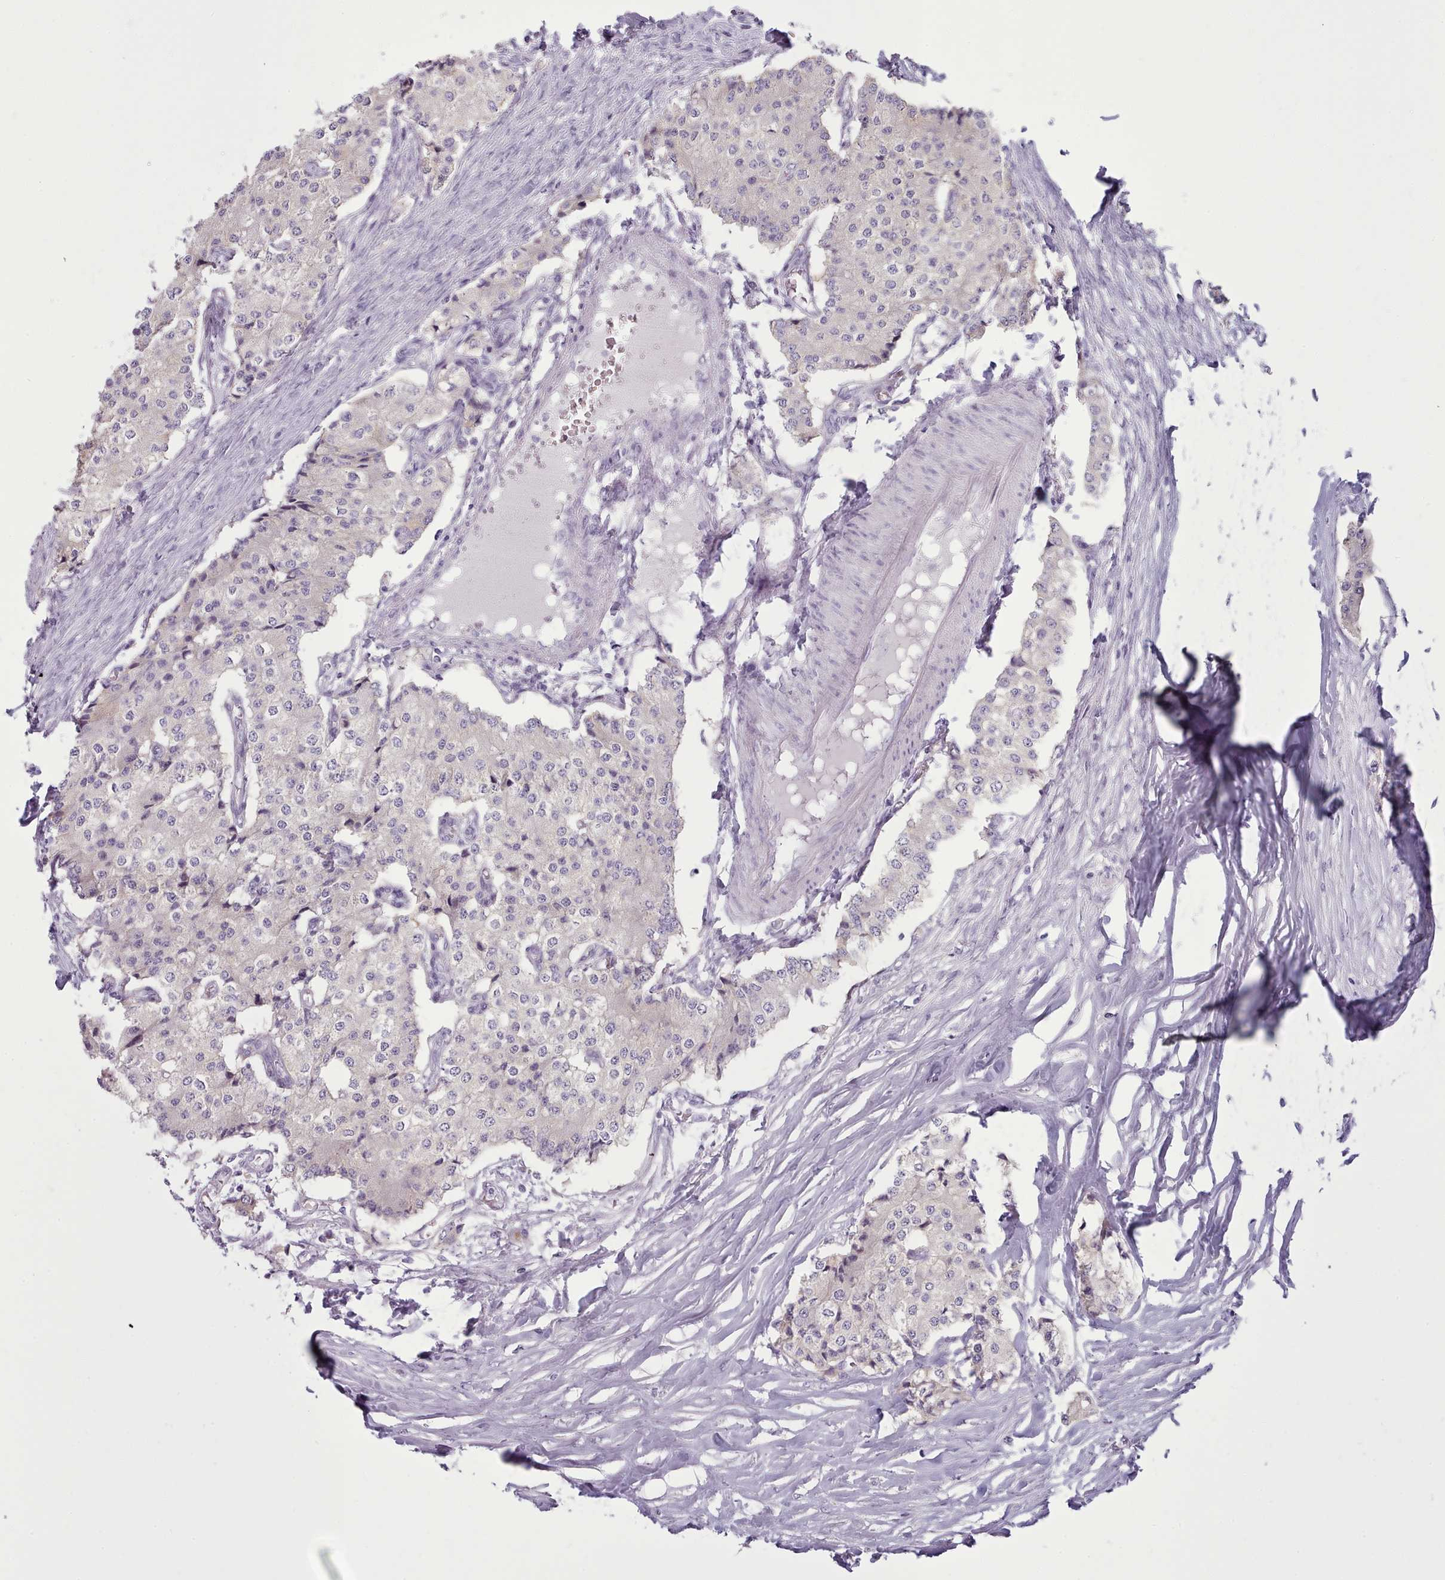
{"staining": {"intensity": "negative", "quantity": "none", "location": "none"}, "tissue": "carcinoid", "cell_type": "Tumor cells", "image_type": "cancer", "snomed": [{"axis": "morphology", "description": "Carcinoid, malignant, NOS"}, {"axis": "topography", "description": "Colon"}], "caption": "IHC histopathology image of neoplastic tissue: human malignant carcinoid stained with DAB demonstrates no significant protein positivity in tumor cells.", "gene": "MYRFL", "patient": {"sex": "female", "age": 52}}